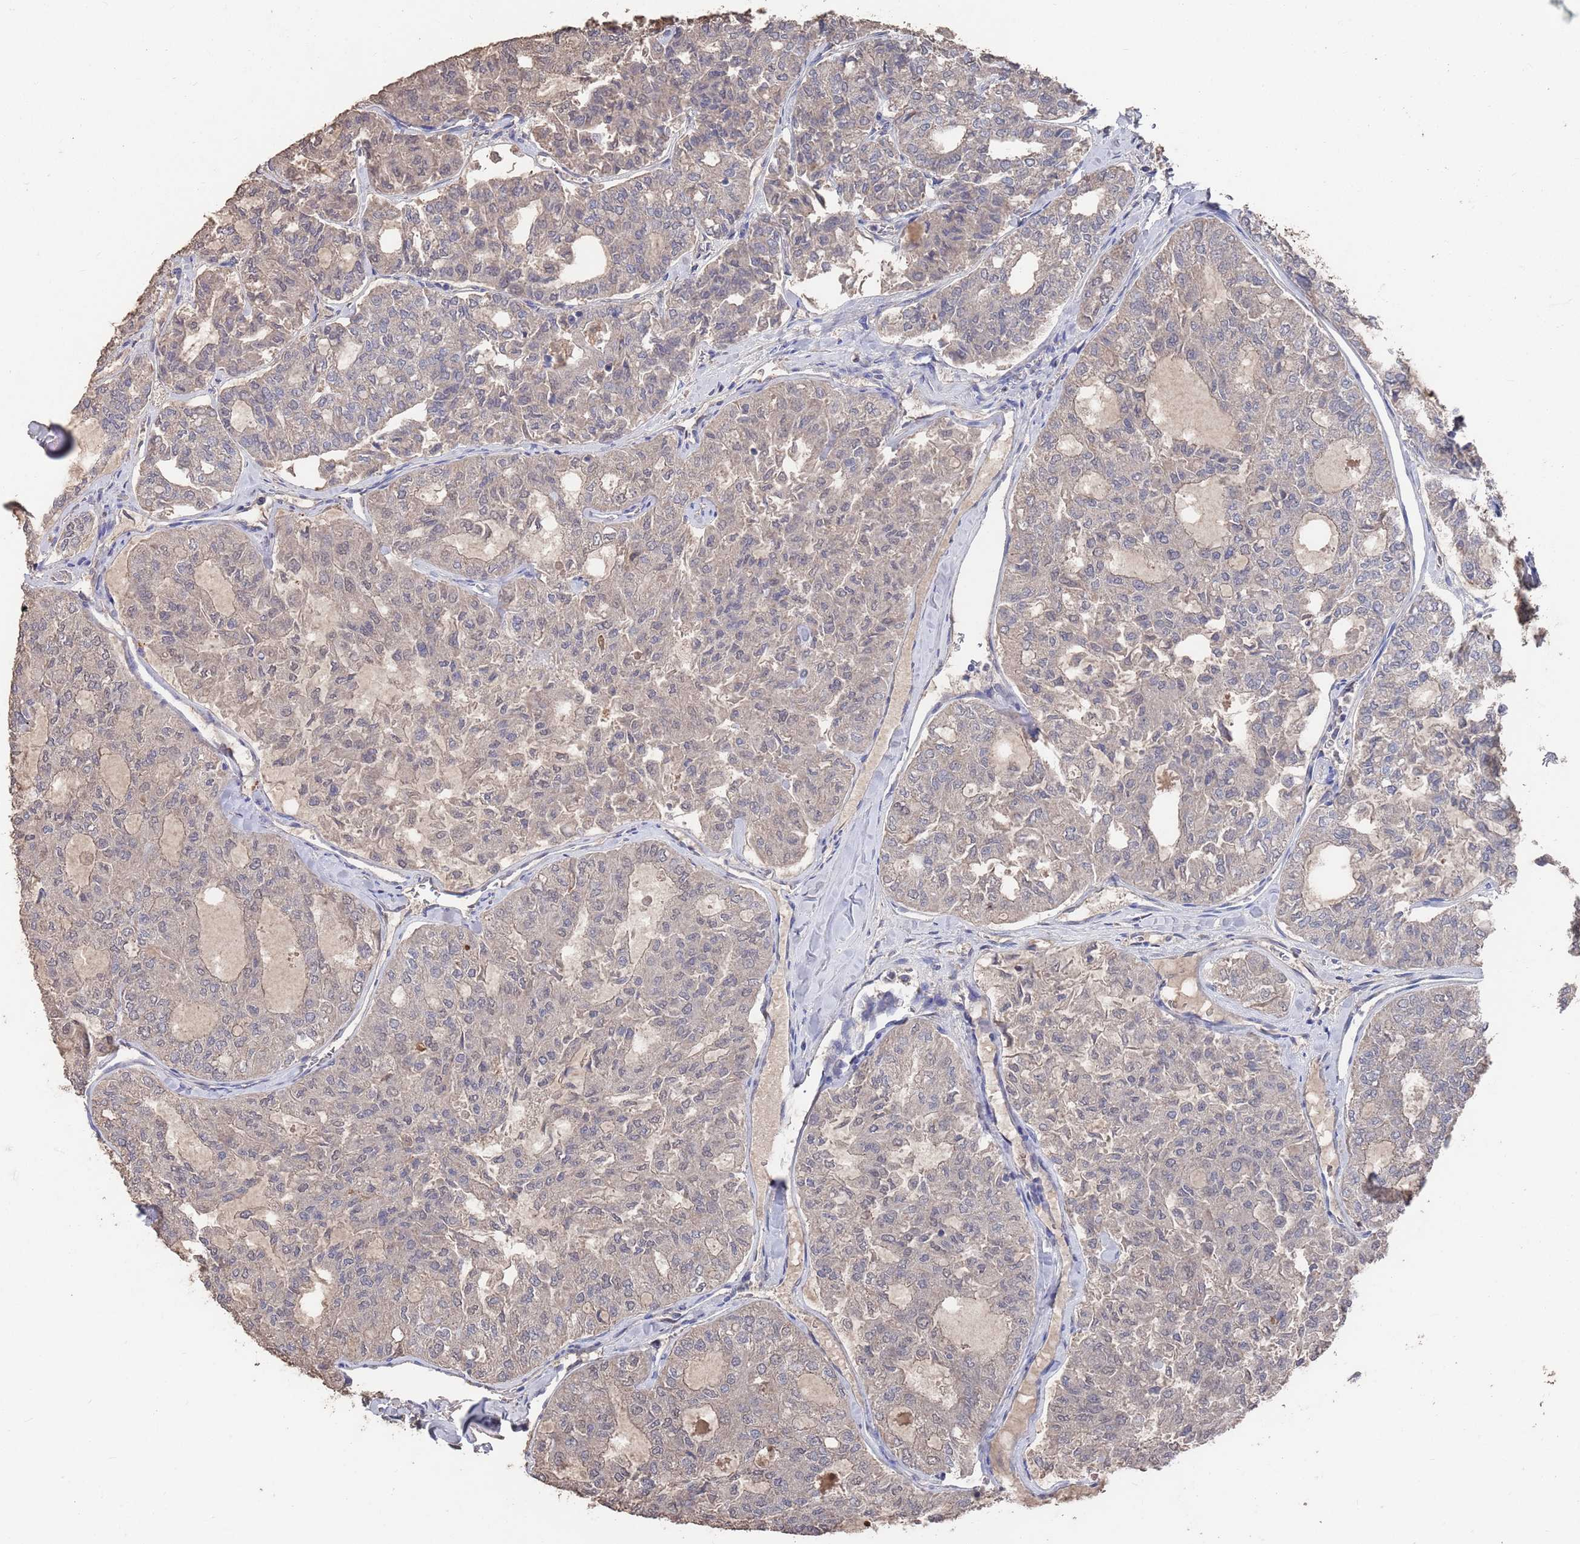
{"staining": {"intensity": "weak", "quantity": "<25%", "location": "cytoplasmic/membranous"}, "tissue": "thyroid cancer", "cell_type": "Tumor cells", "image_type": "cancer", "snomed": [{"axis": "morphology", "description": "Follicular adenoma carcinoma, NOS"}, {"axis": "topography", "description": "Thyroid gland"}], "caption": "Tumor cells are negative for protein expression in human follicular adenoma carcinoma (thyroid).", "gene": "BTBD18", "patient": {"sex": "male", "age": 75}}